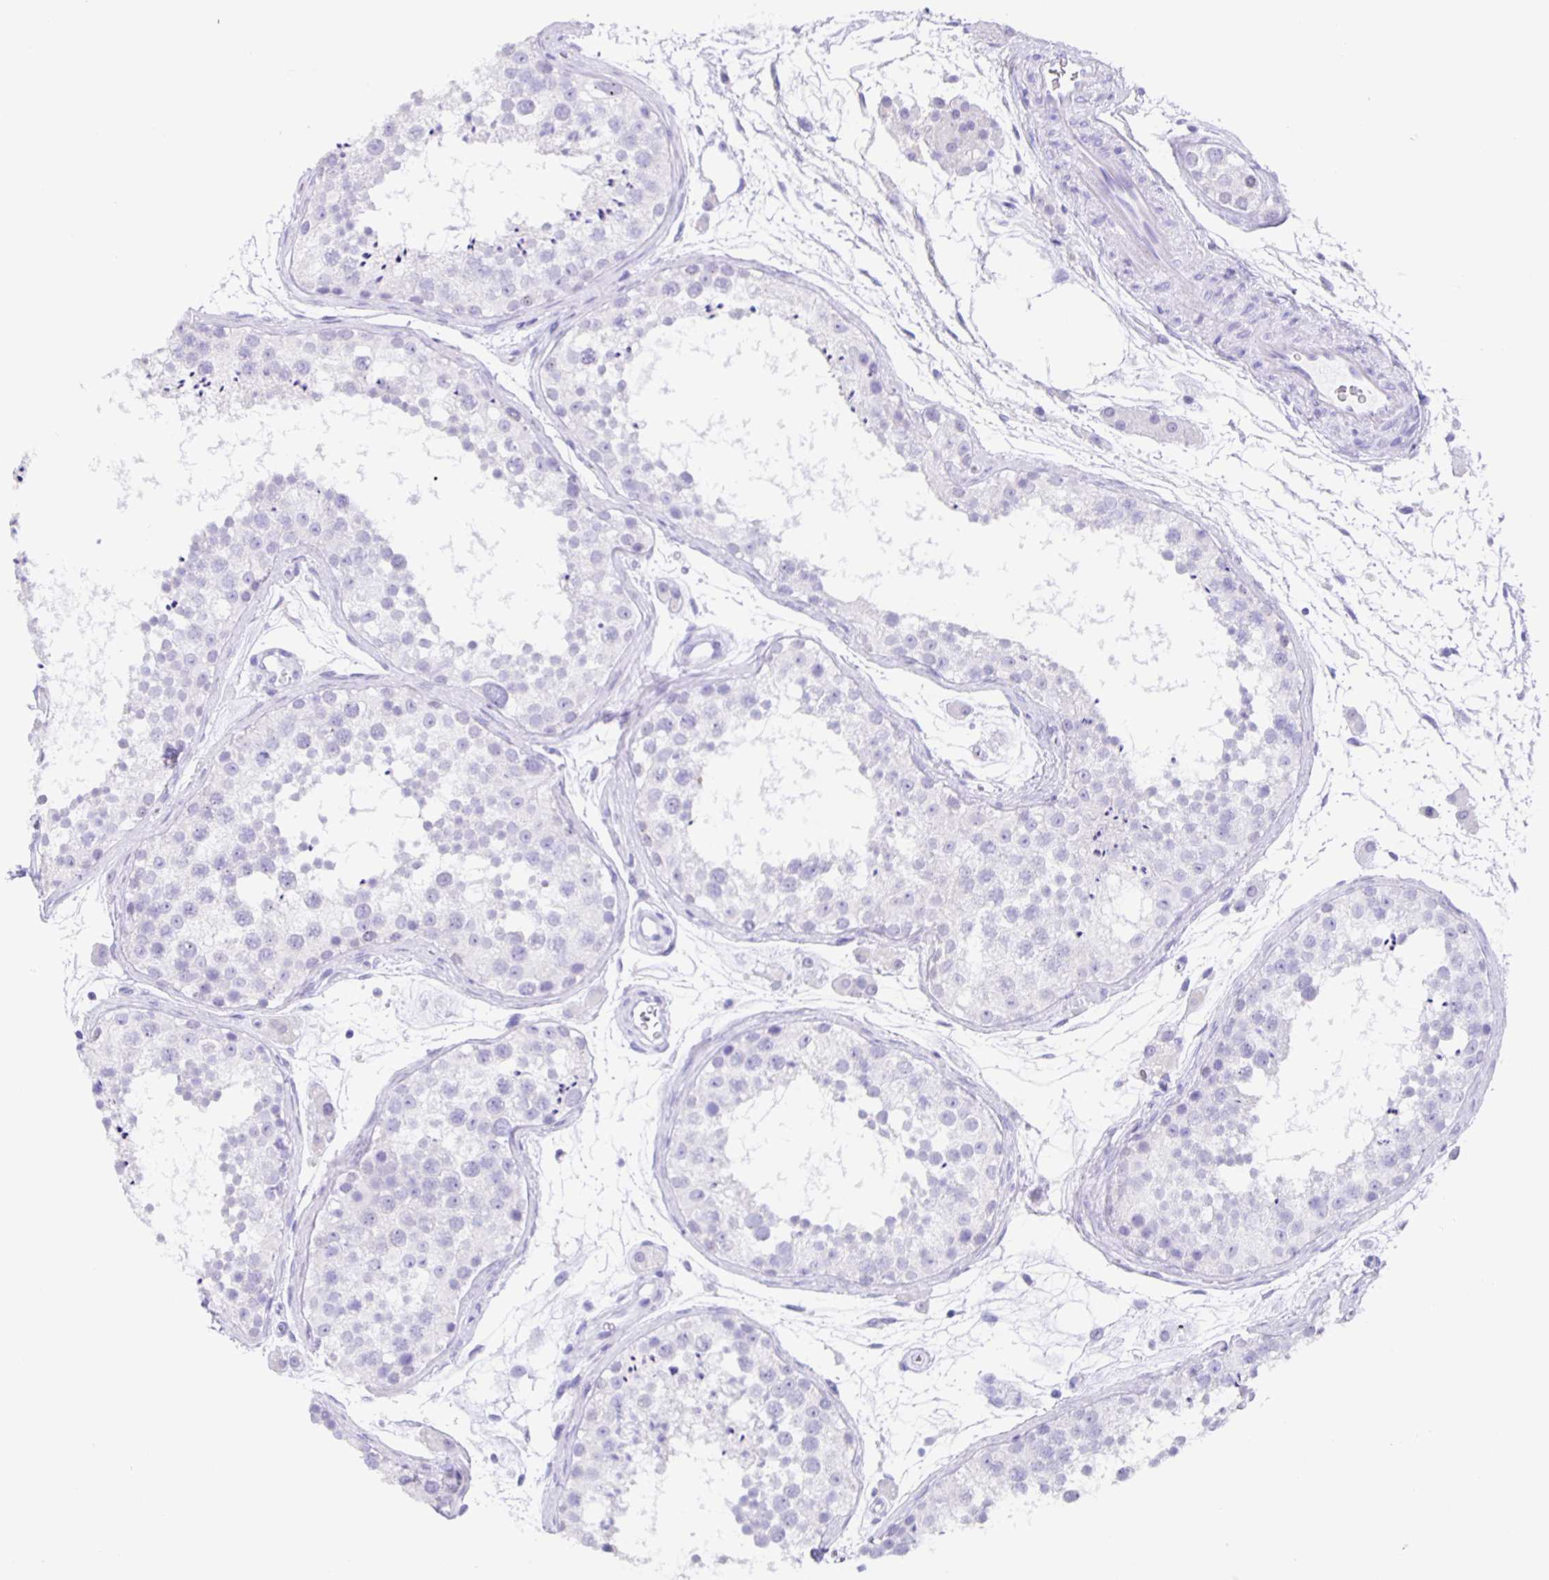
{"staining": {"intensity": "negative", "quantity": "none", "location": "none"}, "tissue": "testis", "cell_type": "Cells in seminiferous ducts", "image_type": "normal", "snomed": [{"axis": "morphology", "description": "Normal tissue, NOS"}, {"axis": "topography", "description": "Testis"}], "caption": "A micrograph of testis stained for a protein demonstrates no brown staining in cells in seminiferous ducts. (Stains: DAB (3,3'-diaminobenzidine) IHC with hematoxylin counter stain, Microscopy: brightfield microscopy at high magnification).", "gene": "GUCA2A", "patient": {"sex": "male", "age": 41}}